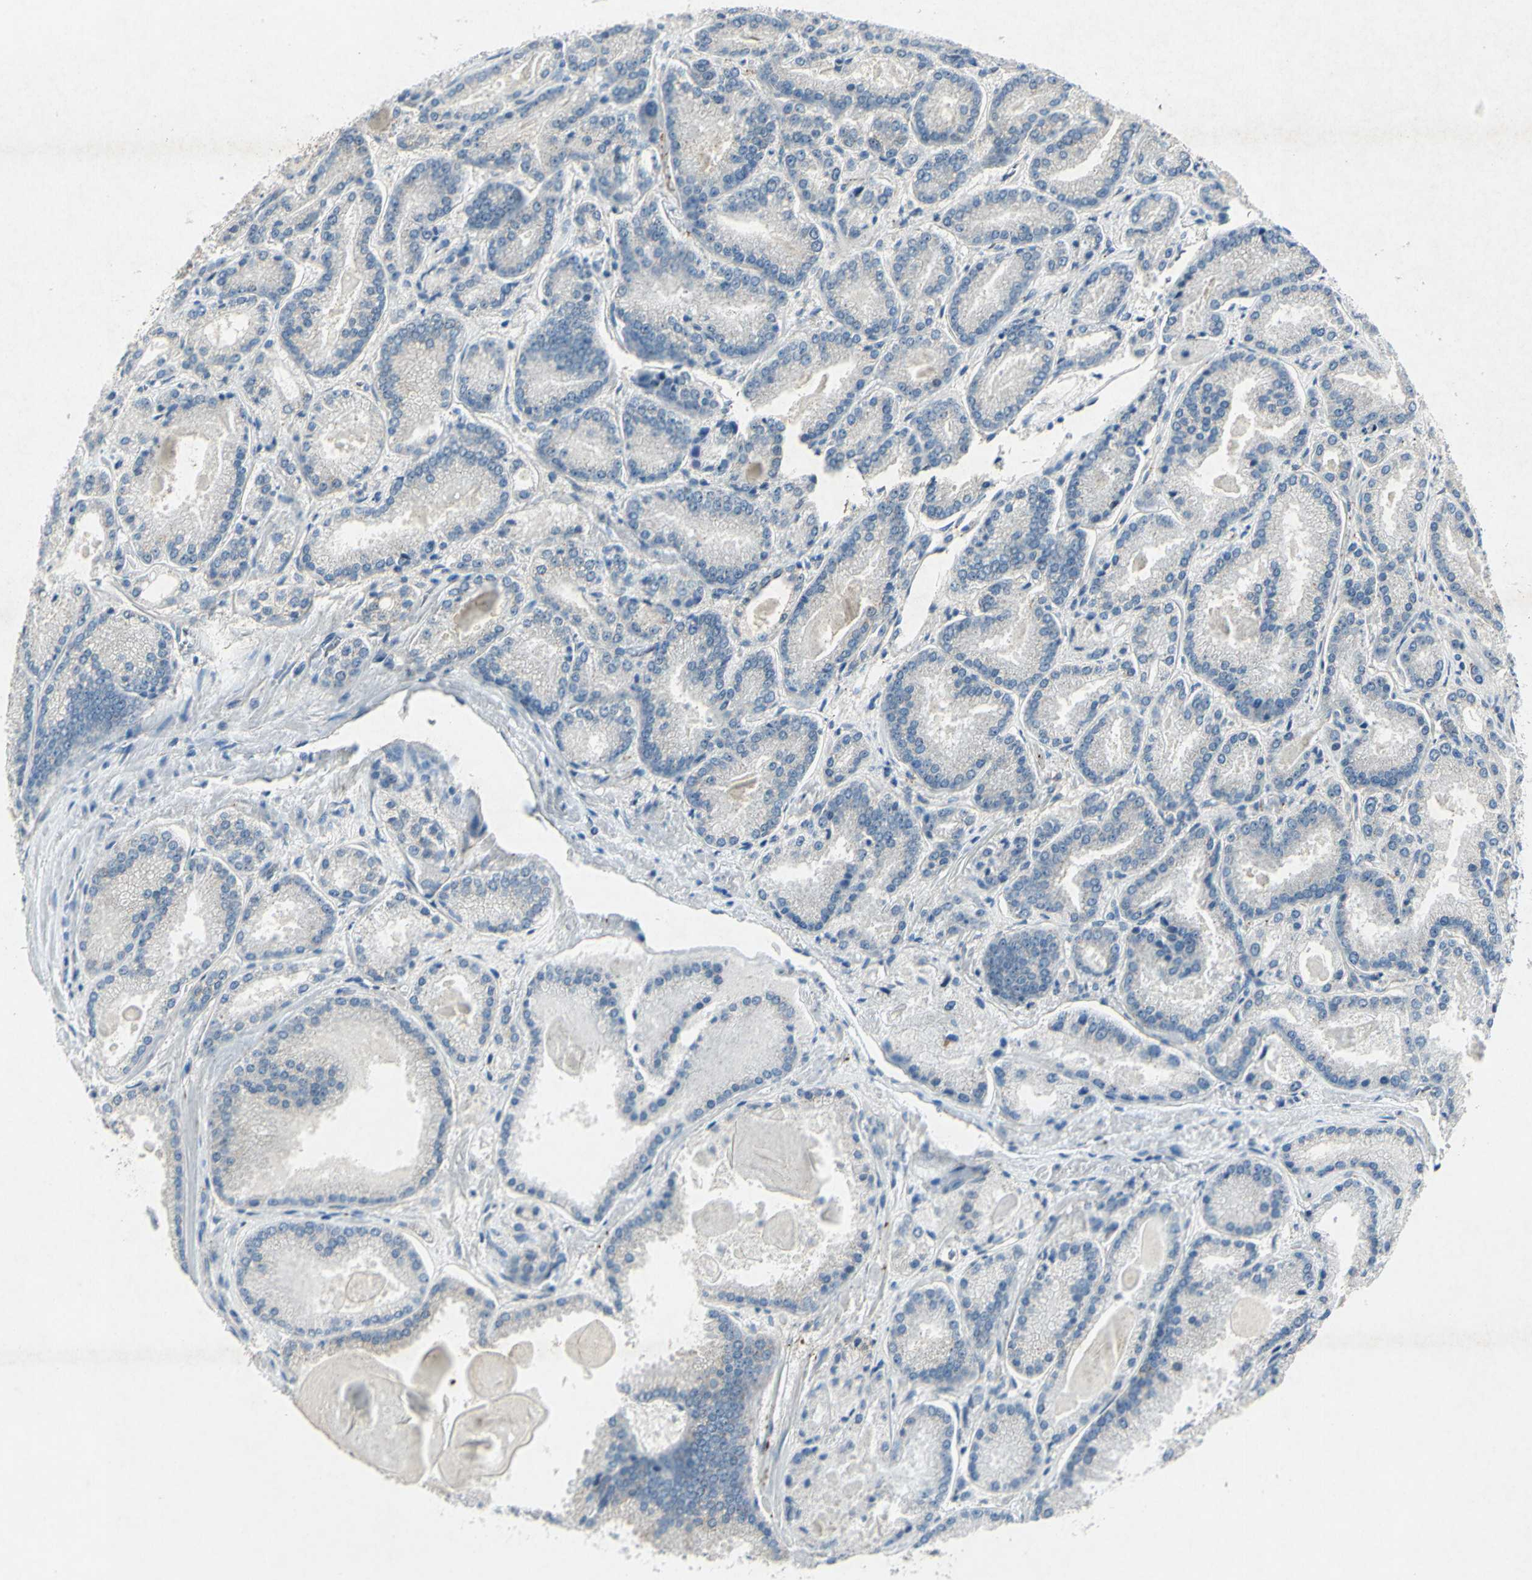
{"staining": {"intensity": "negative", "quantity": "none", "location": "none"}, "tissue": "prostate cancer", "cell_type": "Tumor cells", "image_type": "cancer", "snomed": [{"axis": "morphology", "description": "Adenocarcinoma, Low grade"}, {"axis": "topography", "description": "Prostate"}], "caption": "Micrograph shows no protein expression in tumor cells of low-grade adenocarcinoma (prostate) tissue.", "gene": "SNAP91", "patient": {"sex": "male", "age": 59}}